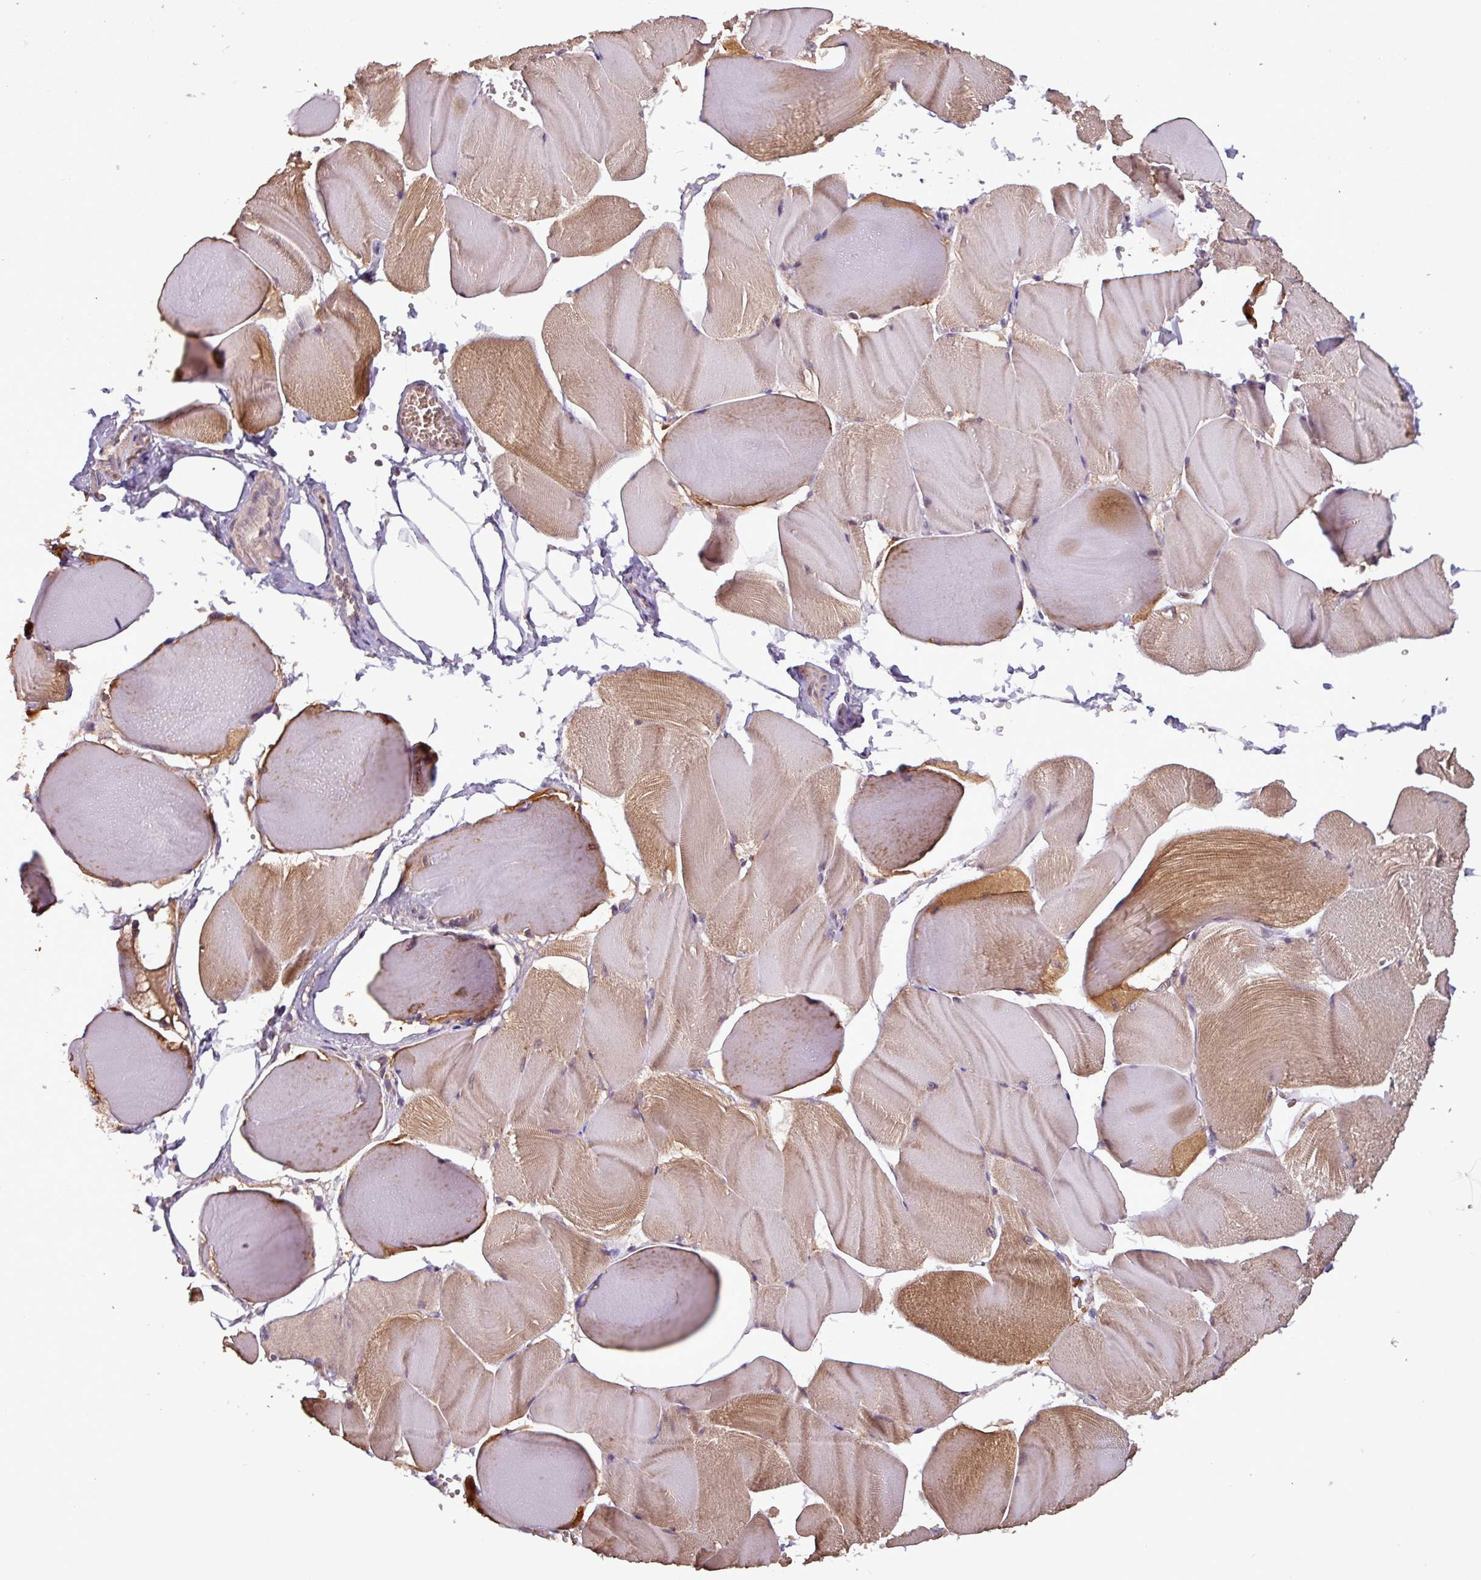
{"staining": {"intensity": "moderate", "quantity": "25%-75%", "location": "cytoplasmic/membranous"}, "tissue": "skeletal muscle", "cell_type": "Myocytes", "image_type": "normal", "snomed": [{"axis": "morphology", "description": "Normal tissue, NOS"}, {"axis": "morphology", "description": "Basal cell carcinoma"}, {"axis": "topography", "description": "Skeletal muscle"}], "caption": "This is an image of immunohistochemistry staining of unremarkable skeletal muscle, which shows moderate staining in the cytoplasmic/membranous of myocytes.", "gene": "MCTP2", "patient": {"sex": "female", "age": 64}}